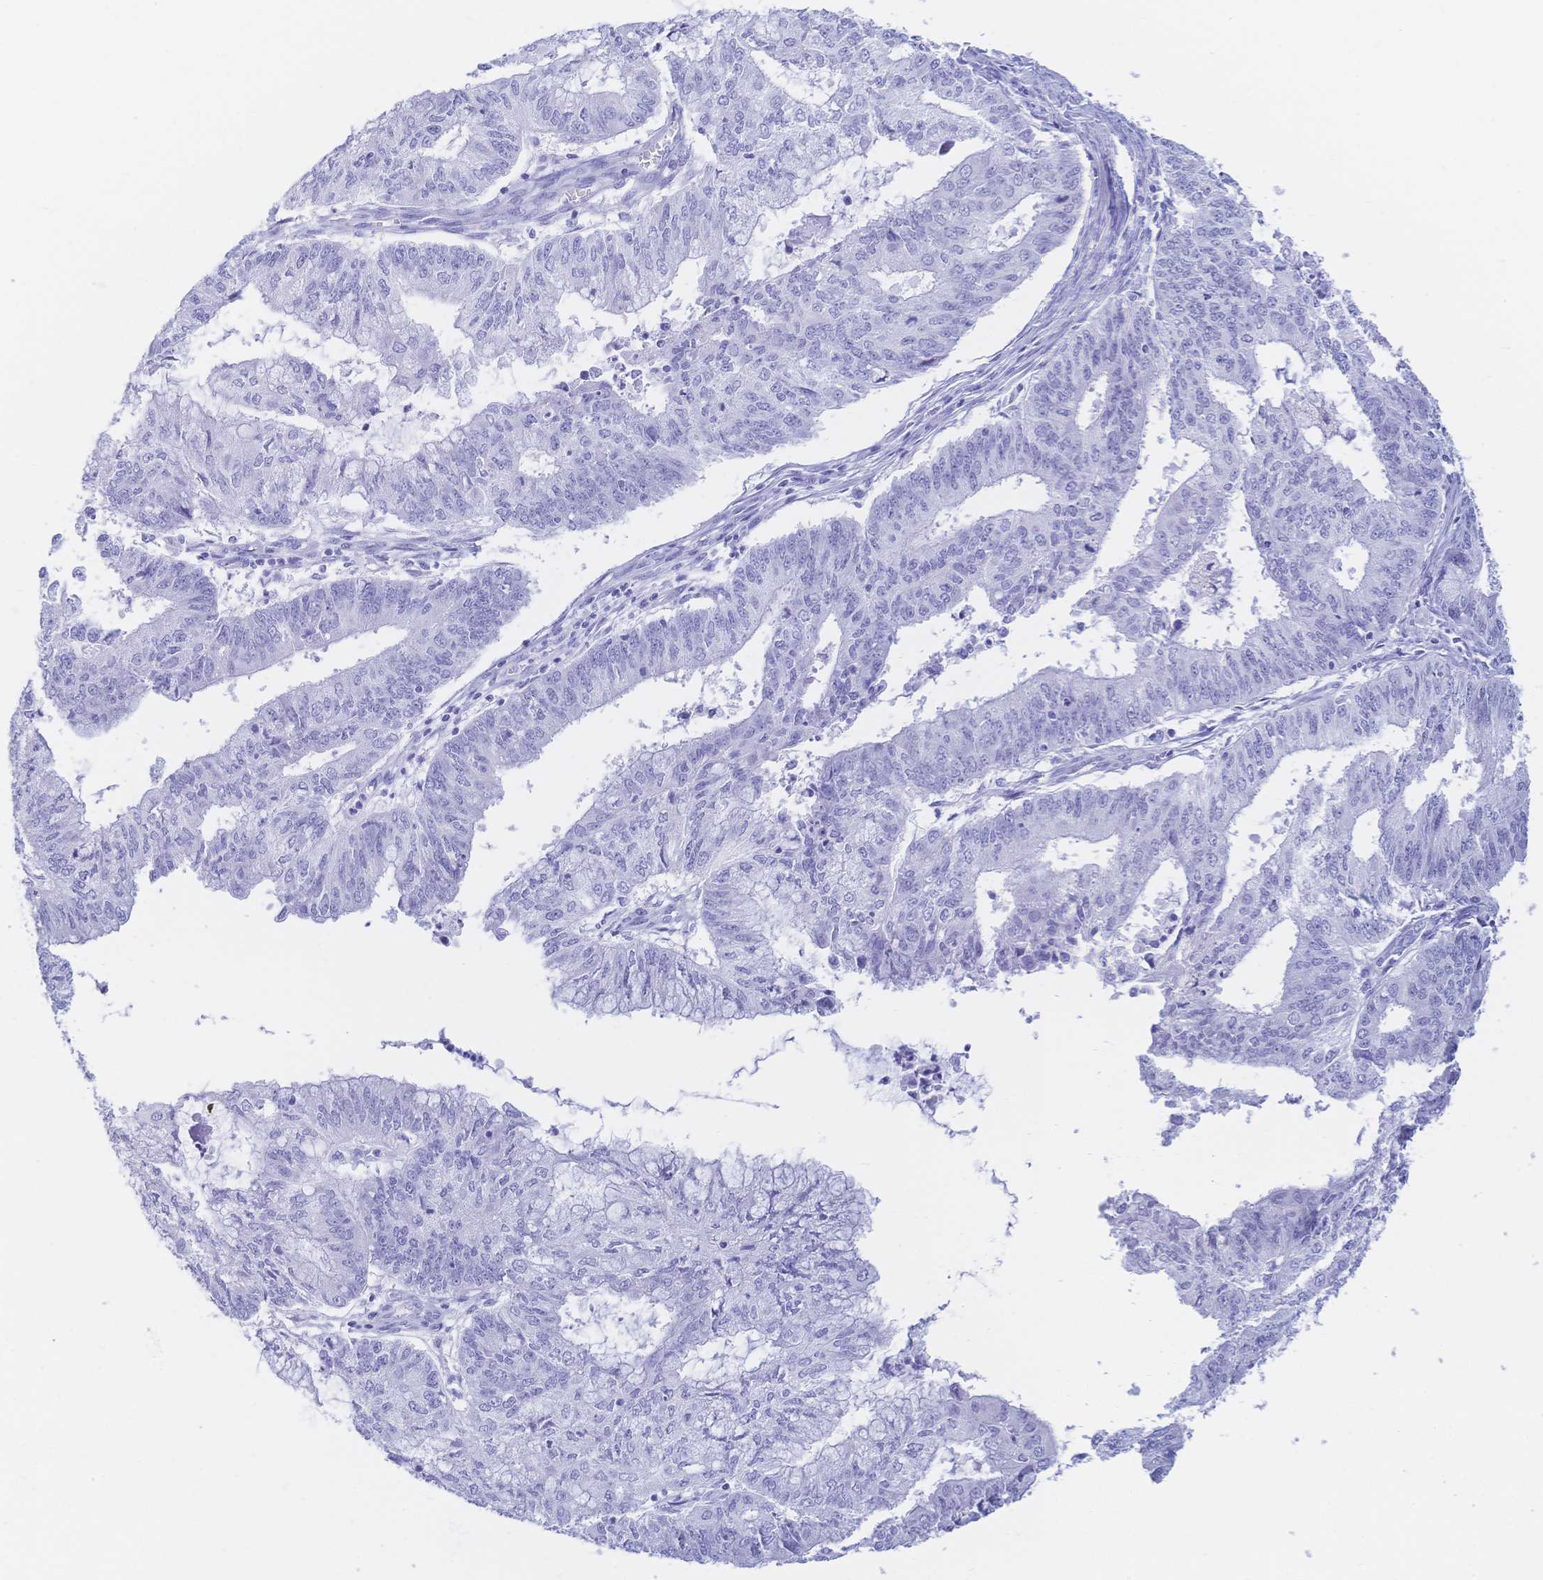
{"staining": {"intensity": "negative", "quantity": "none", "location": "none"}, "tissue": "endometrial cancer", "cell_type": "Tumor cells", "image_type": "cancer", "snomed": [{"axis": "morphology", "description": "Adenocarcinoma, NOS"}, {"axis": "topography", "description": "Endometrium"}], "caption": "The IHC micrograph has no significant expression in tumor cells of endometrial cancer (adenocarcinoma) tissue.", "gene": "MEP1B", "patient": {"sex": "female", "age": 61}}